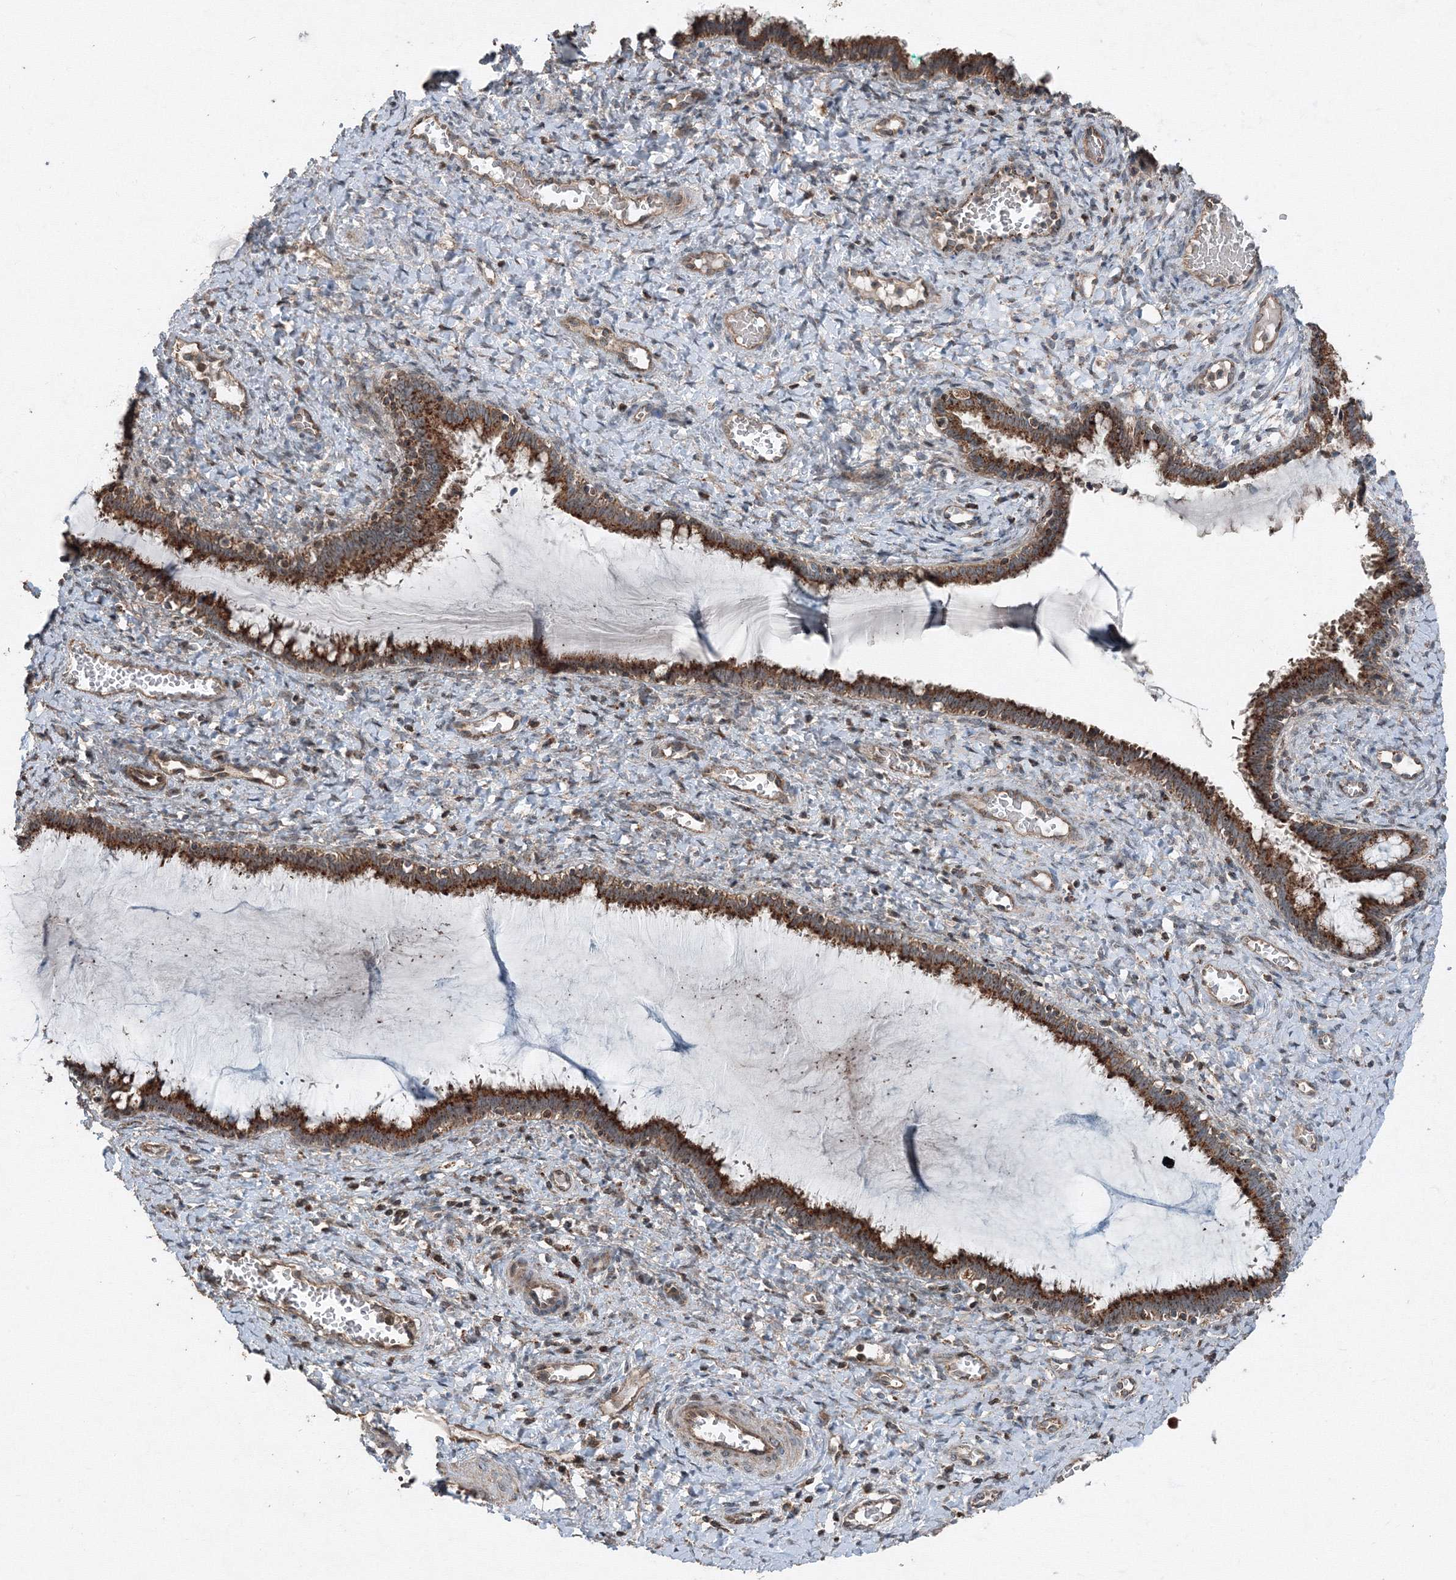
{"staining": {"intensity": "strong", "quantity": ">75%", "location": "cytoplasmic/membranous"}, "tissue": "cervix", "cell_type": "Glandular cells", "image_type": "normal", "snomed": [{"axis": "morphology", "description": "Normal tissue, NOS"}, {"axis": "morphology", "description": "Adenocarcinoma, NOS"}, {"axis": "topography", "description": "Cervix"}], "caption": "Approximately >75% of glandular cells in unremarkable cervix exhibit strong cytoplasmic/membranous protein positivity as visualized by brown immunohistochemical staining.", "gene": "AASDH", "patient": {"sex": "female", "age": 29}}